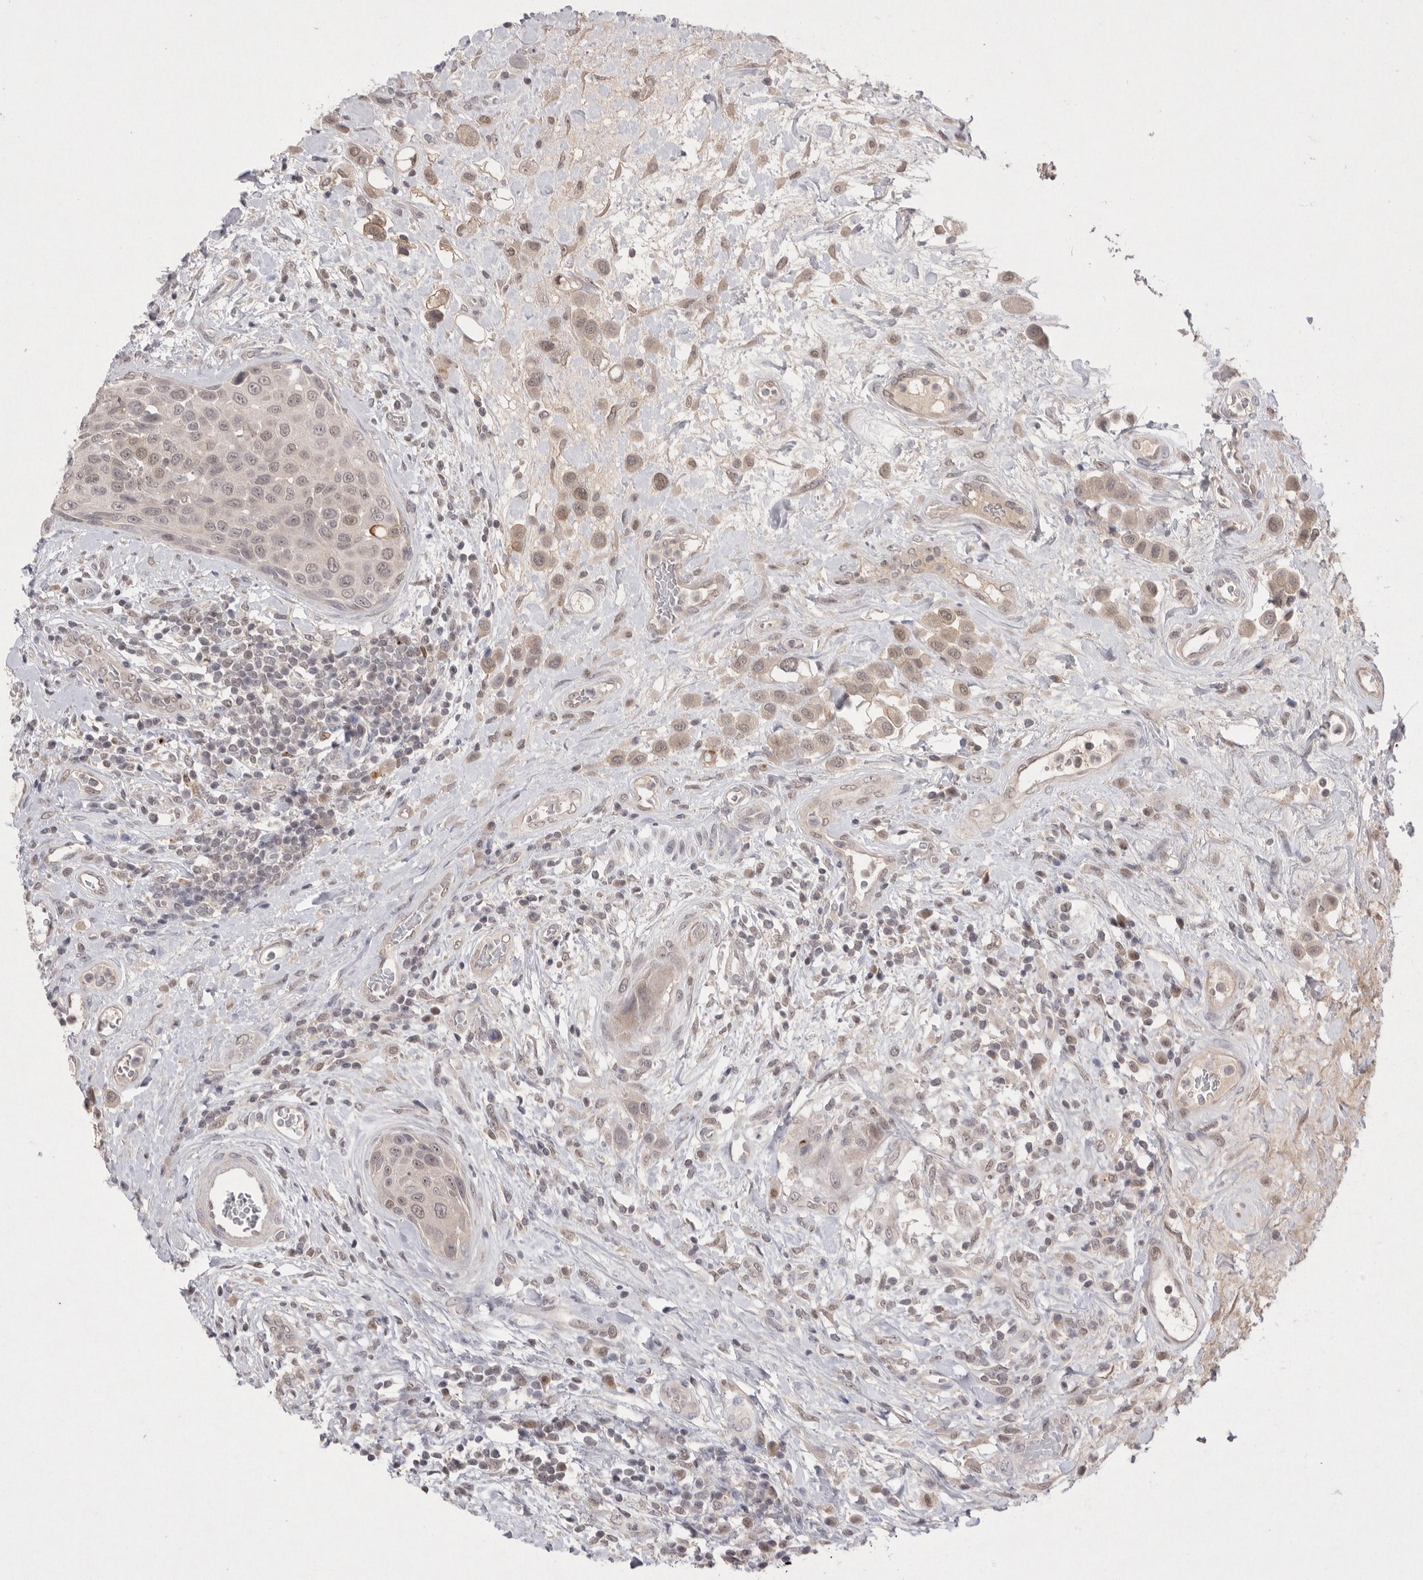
{"staining": {"intensity": "weak", "quantity": "25%-75%", "location": "cytoplasmic/membranous,nuclear"}, "tissue": "urothelial cancer", "cell_type": "Tumor cells", "image_type": "cancer", "snomed": [{"axis": "morphology", "description": "Urothelial carcinoma, High grade"}, {"axis": "topography", "description": "Urinary bladder"}], "caption": "The image exhibits a brown stain indicating the presence of a protein in the cytoplasmic/membranous and nuclear of tumor cells in urothelial cancer.", "gene": "HUS1", "patient": {"sex": "male", "age": 50}}